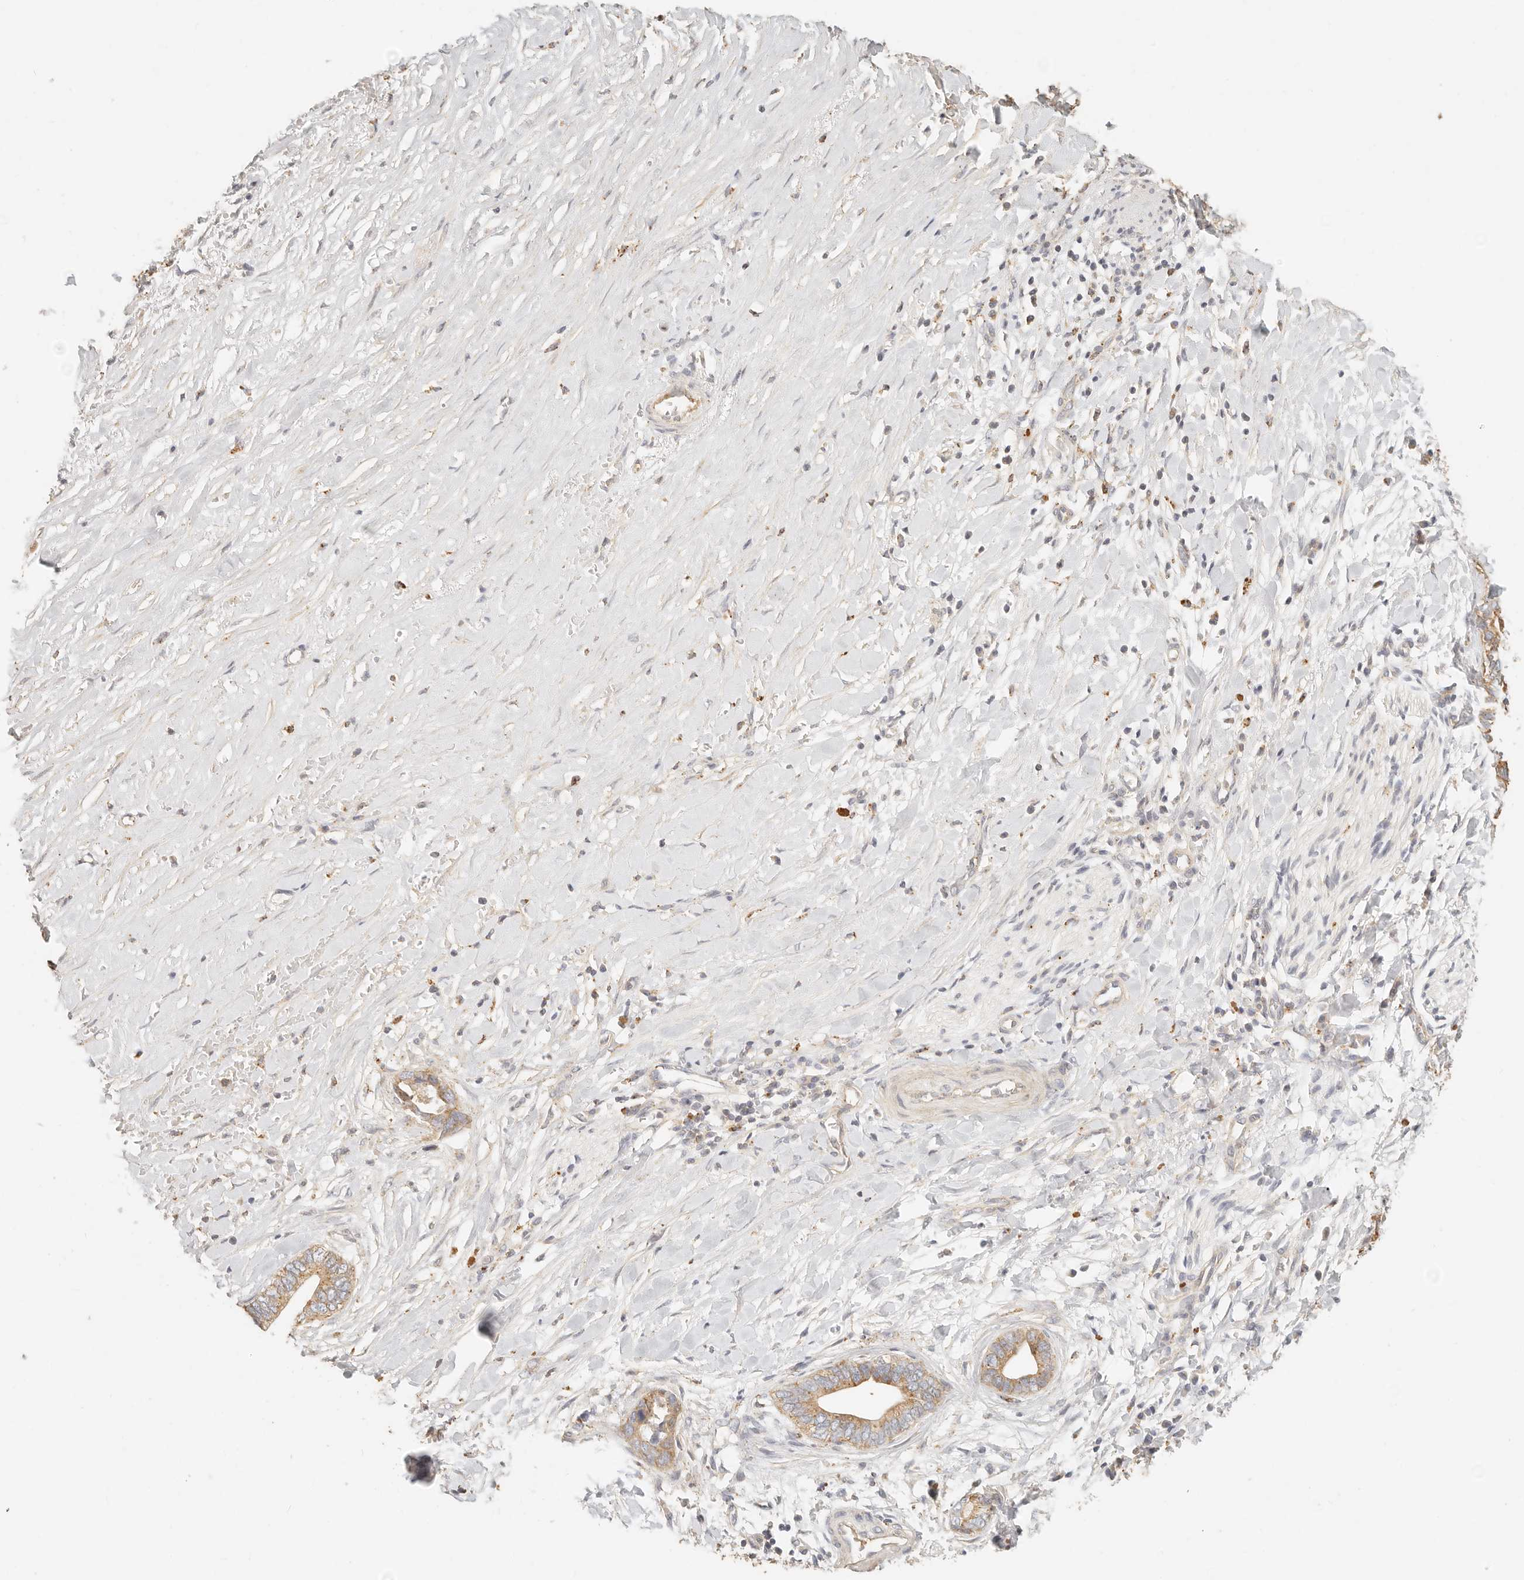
{"staining": {"intensity": "moderate", "quantity": ">75%", "location": "cytoplasmic/membranous"}, "tissue": "liver cancer", "cell_type": "Tumor cells", "image_type": "cancer", "snomed": [{"axis": "morphology", "description": "Cholangiocarcinoma"}, {"axis": "topography", "description": "Liver"}], "caption": "Immunohistochemical staining of liver cancer (cholangiocarcinoma) demonstrates medium levels of moderate cytoplasmic/membranous protein positivity in about >75% of tumor cells.", "gene": "CNMD", "patient": {"sex": "female", "age": 79}}